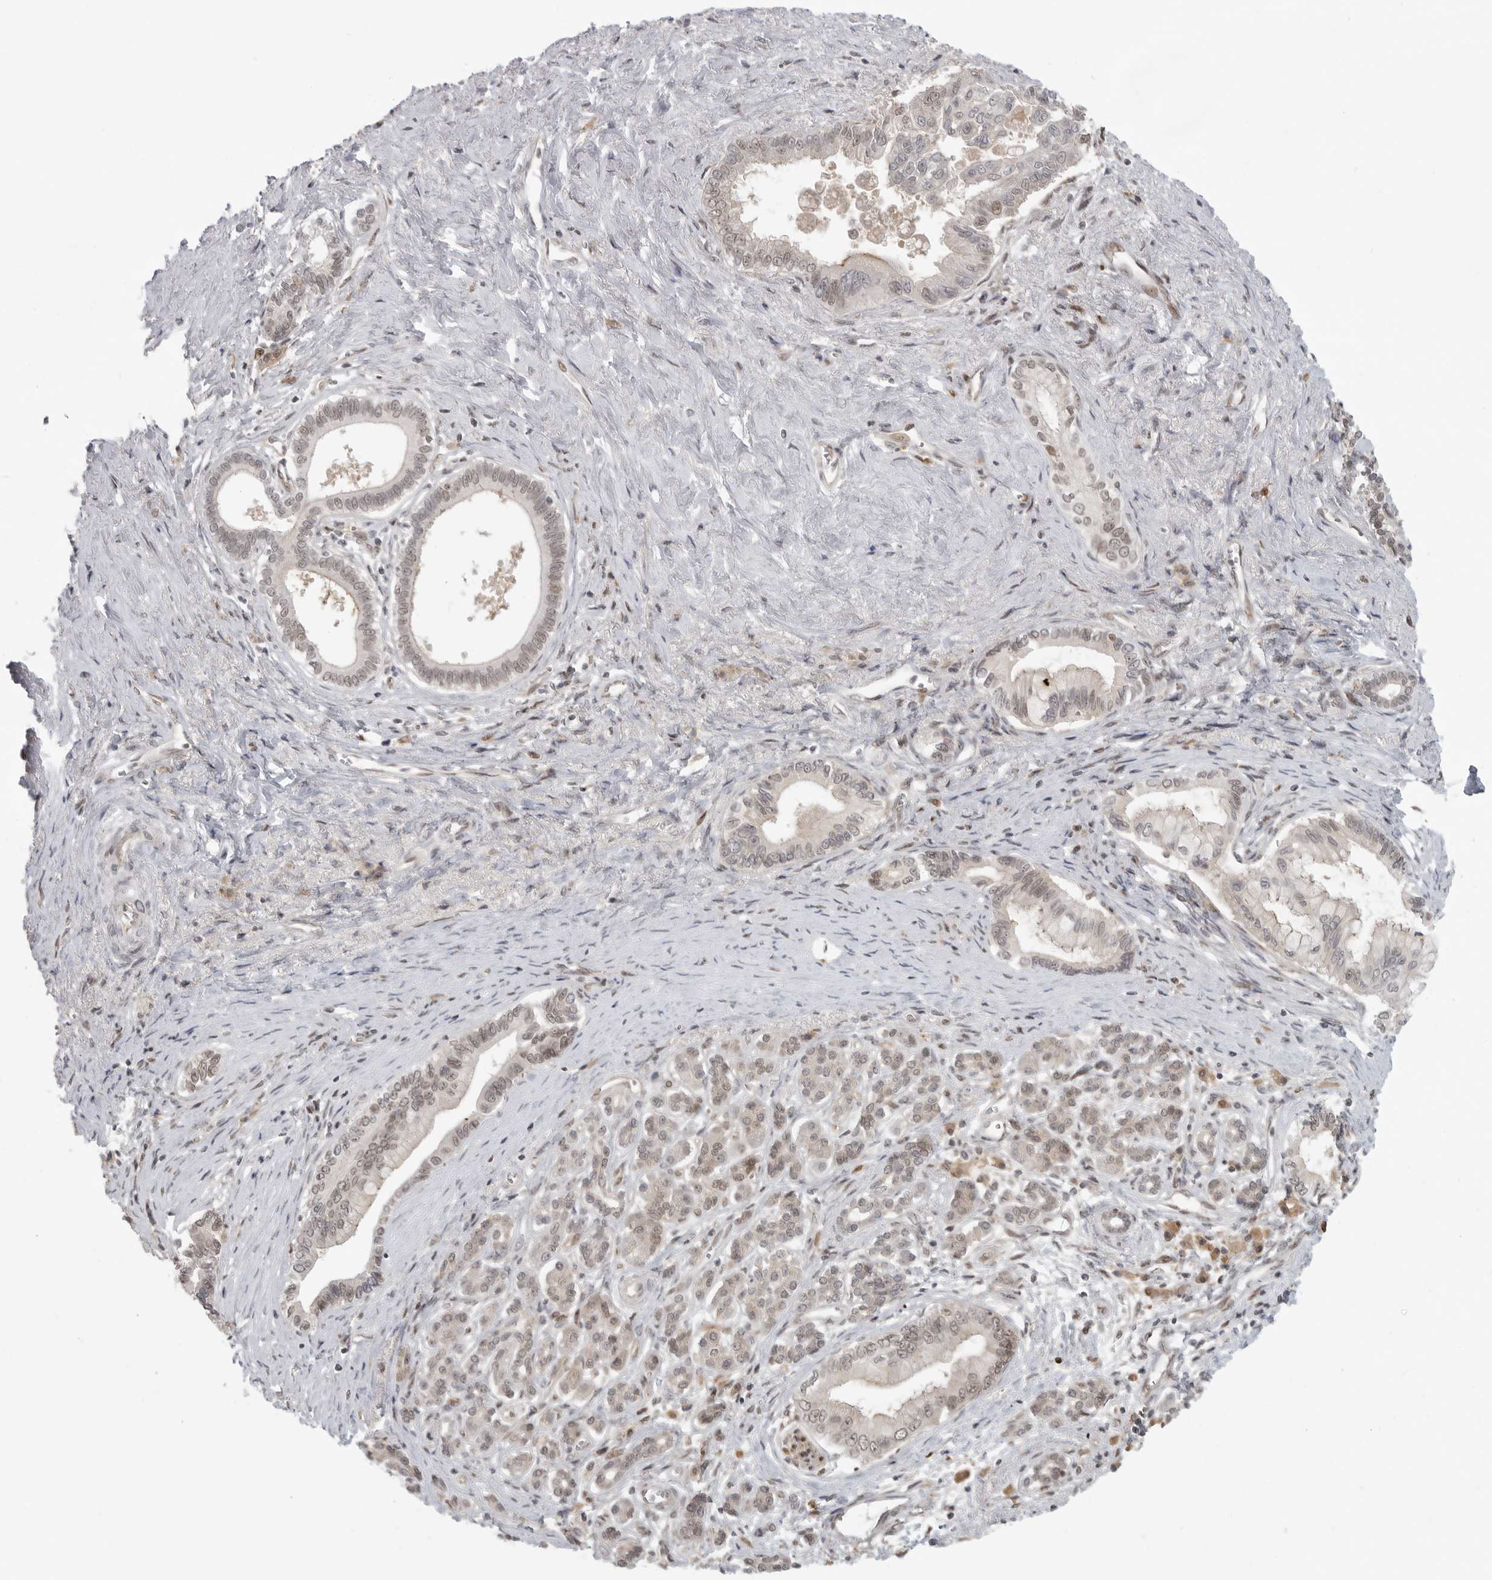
{"staining": {"intensity": "weak", "quantity": "25%-75%", "location": "nuclear"}, "tissue": "pancreatic cancer", "cell_type": "Tumor cells", "image_type": "cancer", "snomed": [{"axis": "morphology", "description": "Adenocarcinoma, NOS"}, {"axis": "topography", "description": "Pancreas"}], "caption": "Brown immunohistochemical staining in pancreatic cancer (adenocarcinoma) exhibits weak nuclear positivity in about 25%-75% of tumor cells. The protein of interest is stained brown, and the nuclei are stained in blue (DAB (3,3'-diaminobenzidine) IHC with brightfield microscopy, high magnification).", "gene": "CEP295NL", "patient": {"sex": "male", "age": 78}}